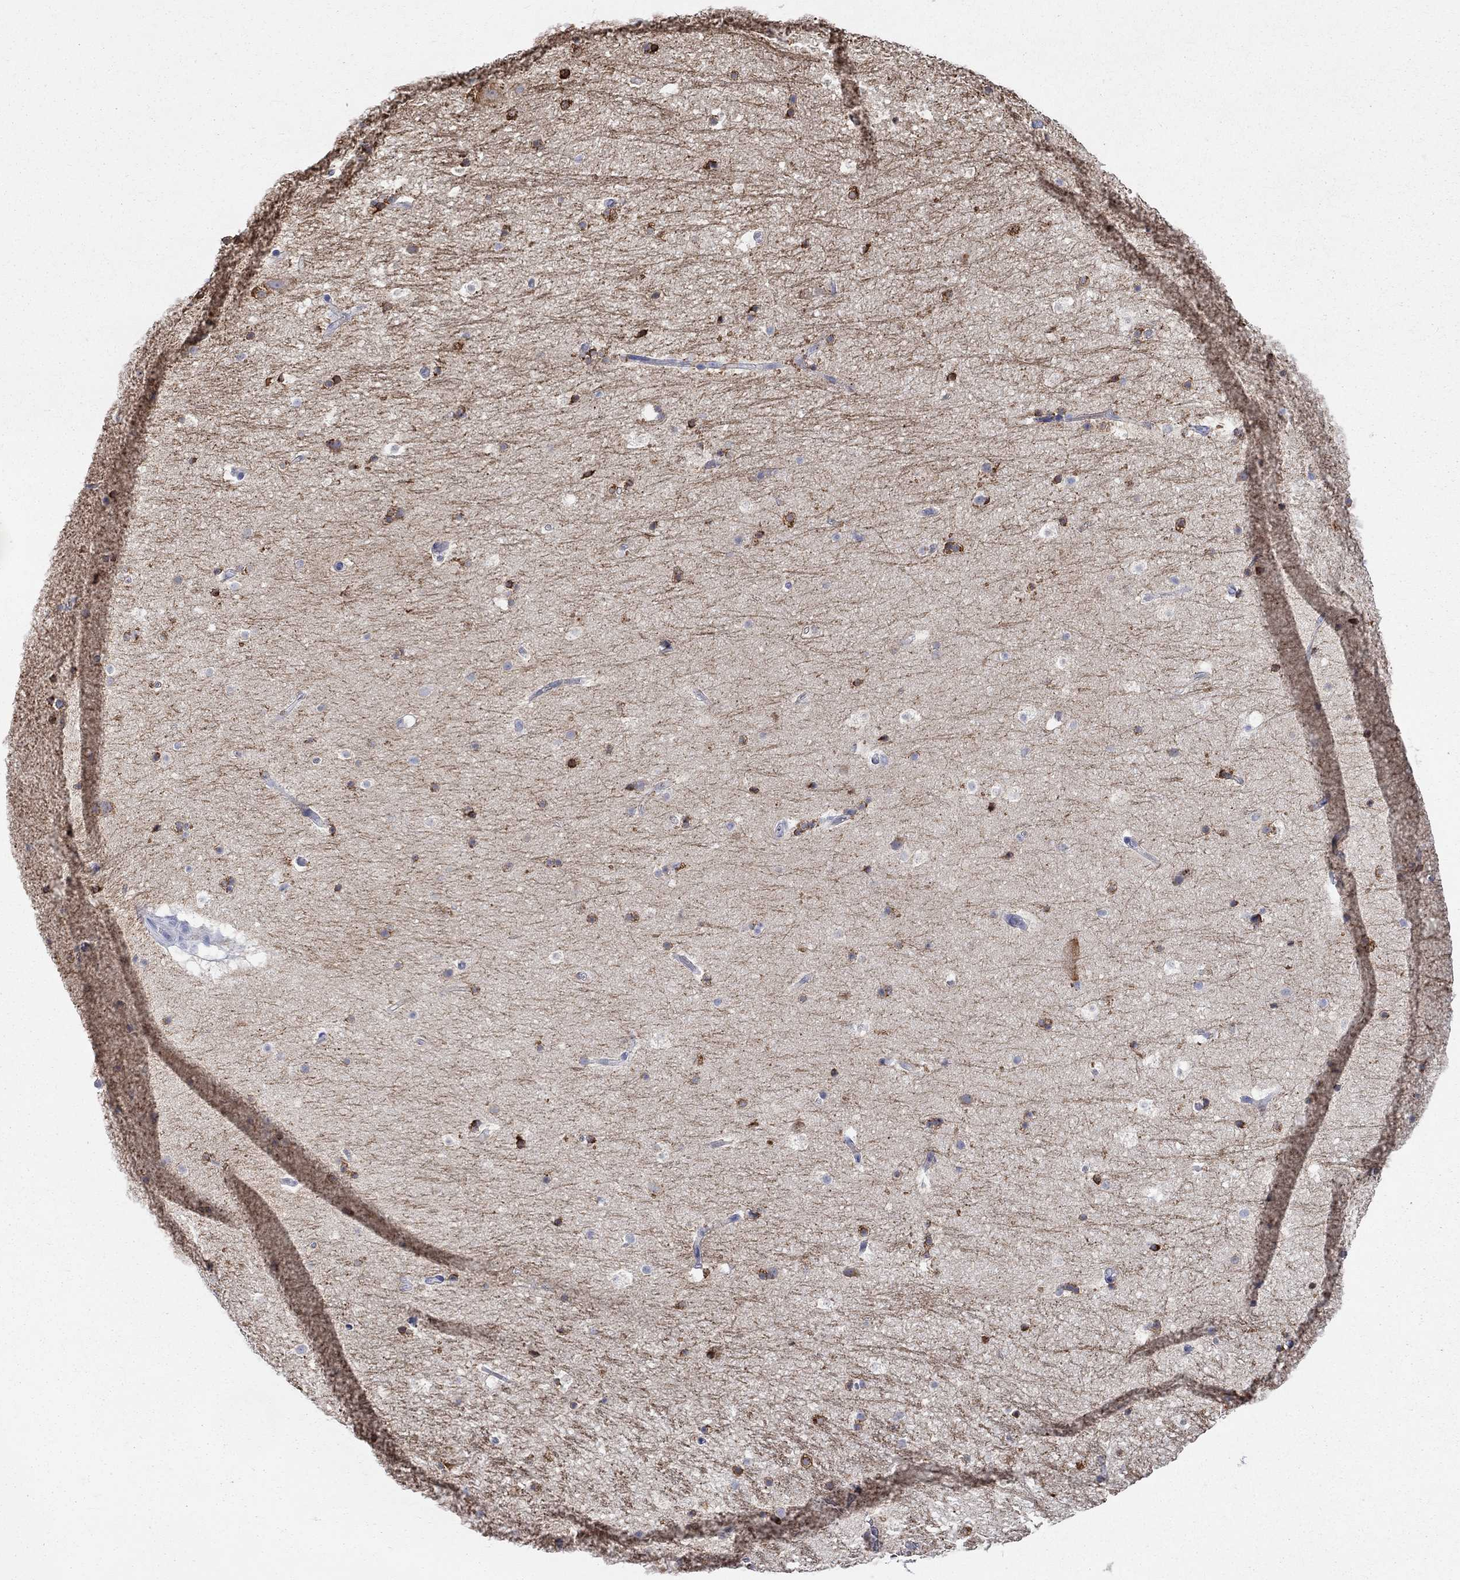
{"staining": {"intensity": "strong", "quantity": "25%-75%", "location": "cytoplasmic/membranous"}, "tissue": "hippocampus", "cell_type": "Glial cells", "image_type": "normal", "snomed": [{"axis": "morphology", "description": "Normal tissue, NOS"}, {"axis": "topography", "description": "Hippocampus"}], "caption": "Hippocampus stained with DAB immunohistochemistry (IHC) demonstrates high levels of strong cytoplasmic/membranous positivity in approximately 25%-75% of glial cells.", "gene": "SPATA9", "patient": {"sex": "male", "age": 51}}